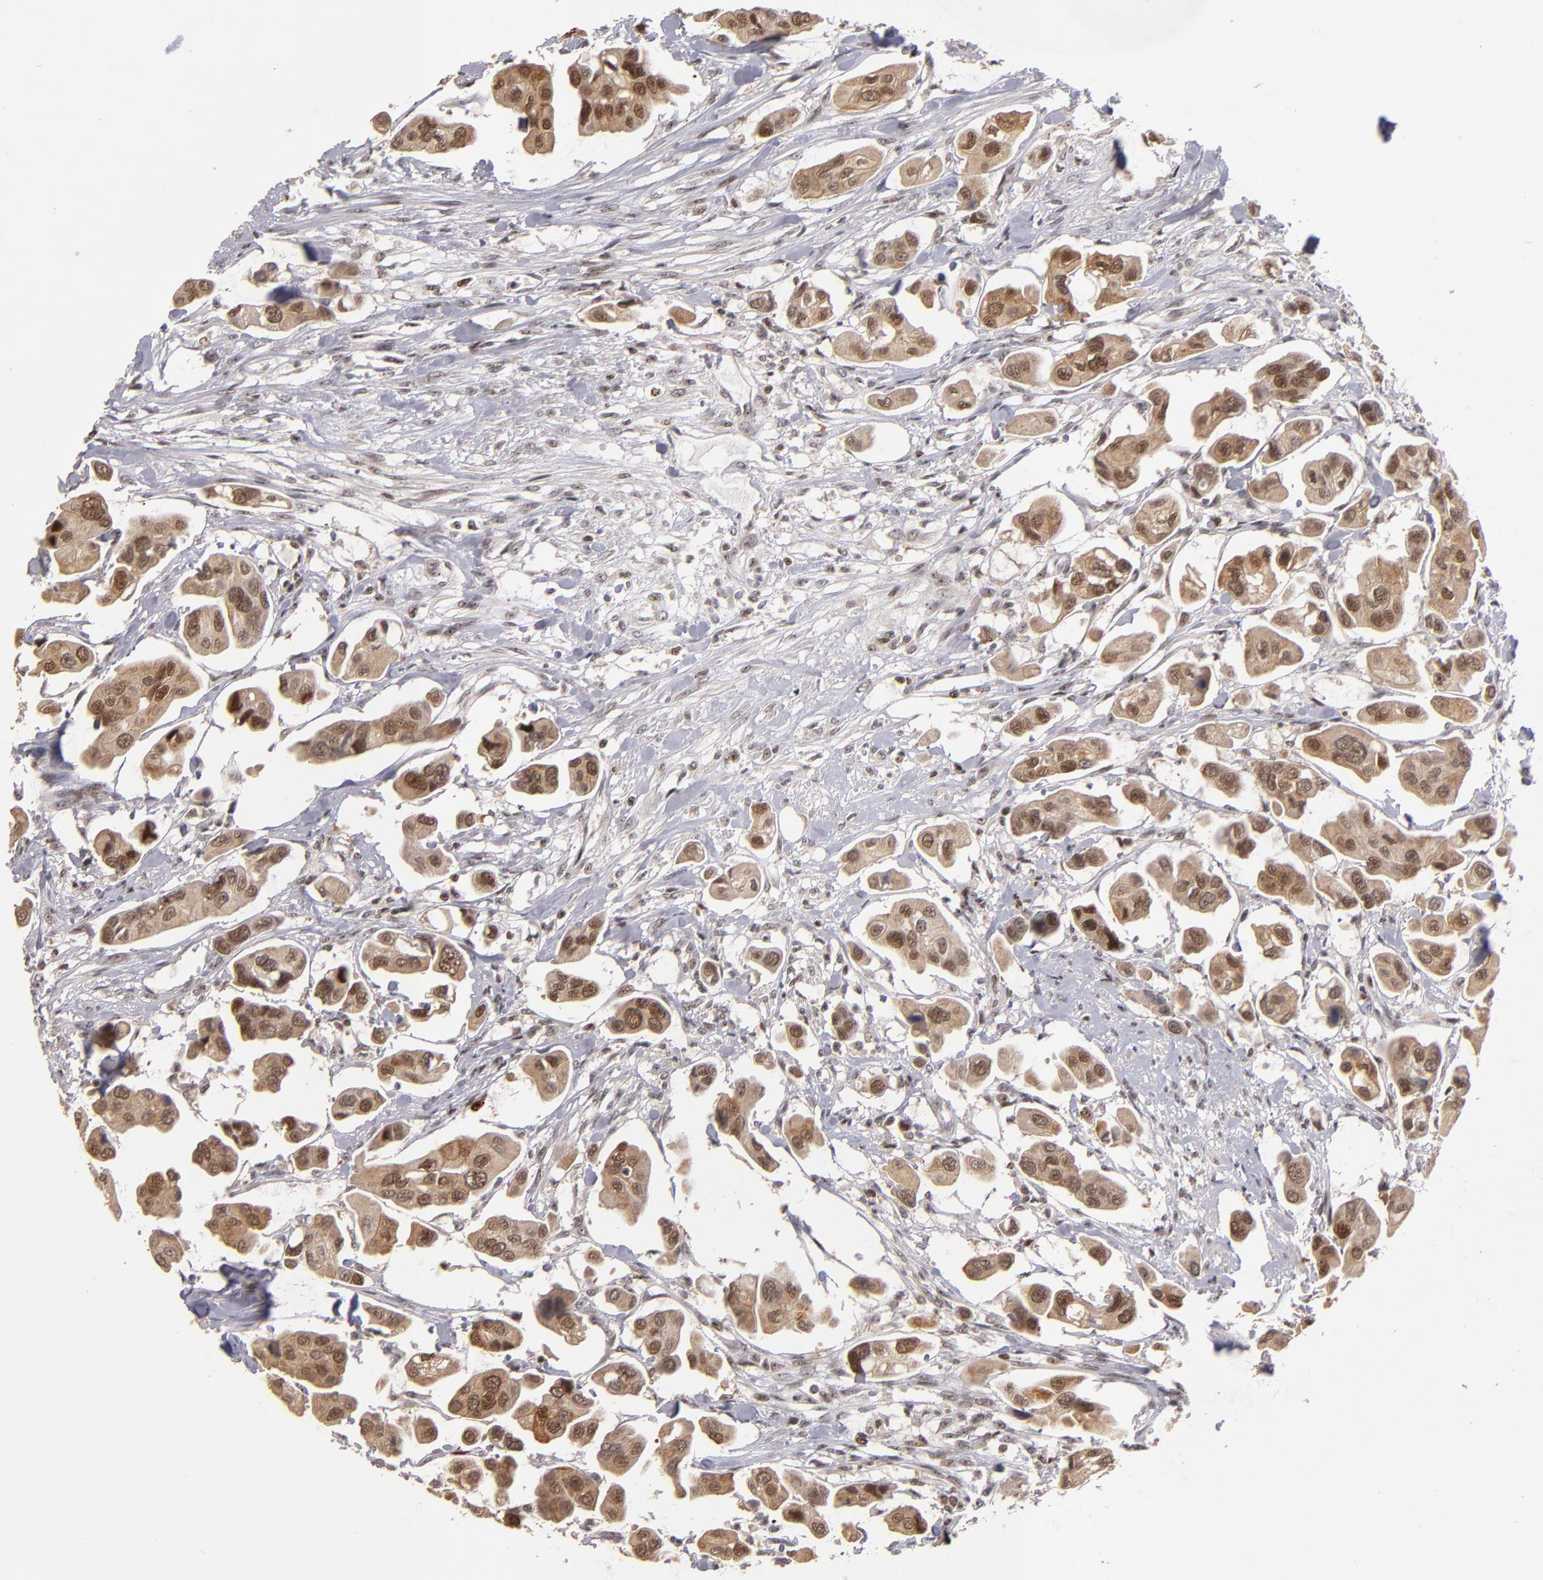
{"staining": {"intensity": "strong", "quantity": ">75%", "location": "cytoplasmic/membranous,nuclear"}, "tissue": "urothelial cancer", "cell_type": "Tumor cells", "image_type": "cancer", "snomed": [{"axis": "morphology", "description": "Adenocarcinoma, NOS"}, {"axis": "topography", "description": "Urinary bladder"}], "caption": "Brown immunohistochemical staining in human urothelial cancer exhibits strong cytoplasmic/membranous and nuclear positivity in about >75% of tumor cells.", "gene": "PCNX4", "patient": {"sex": "male", "age": 61}}